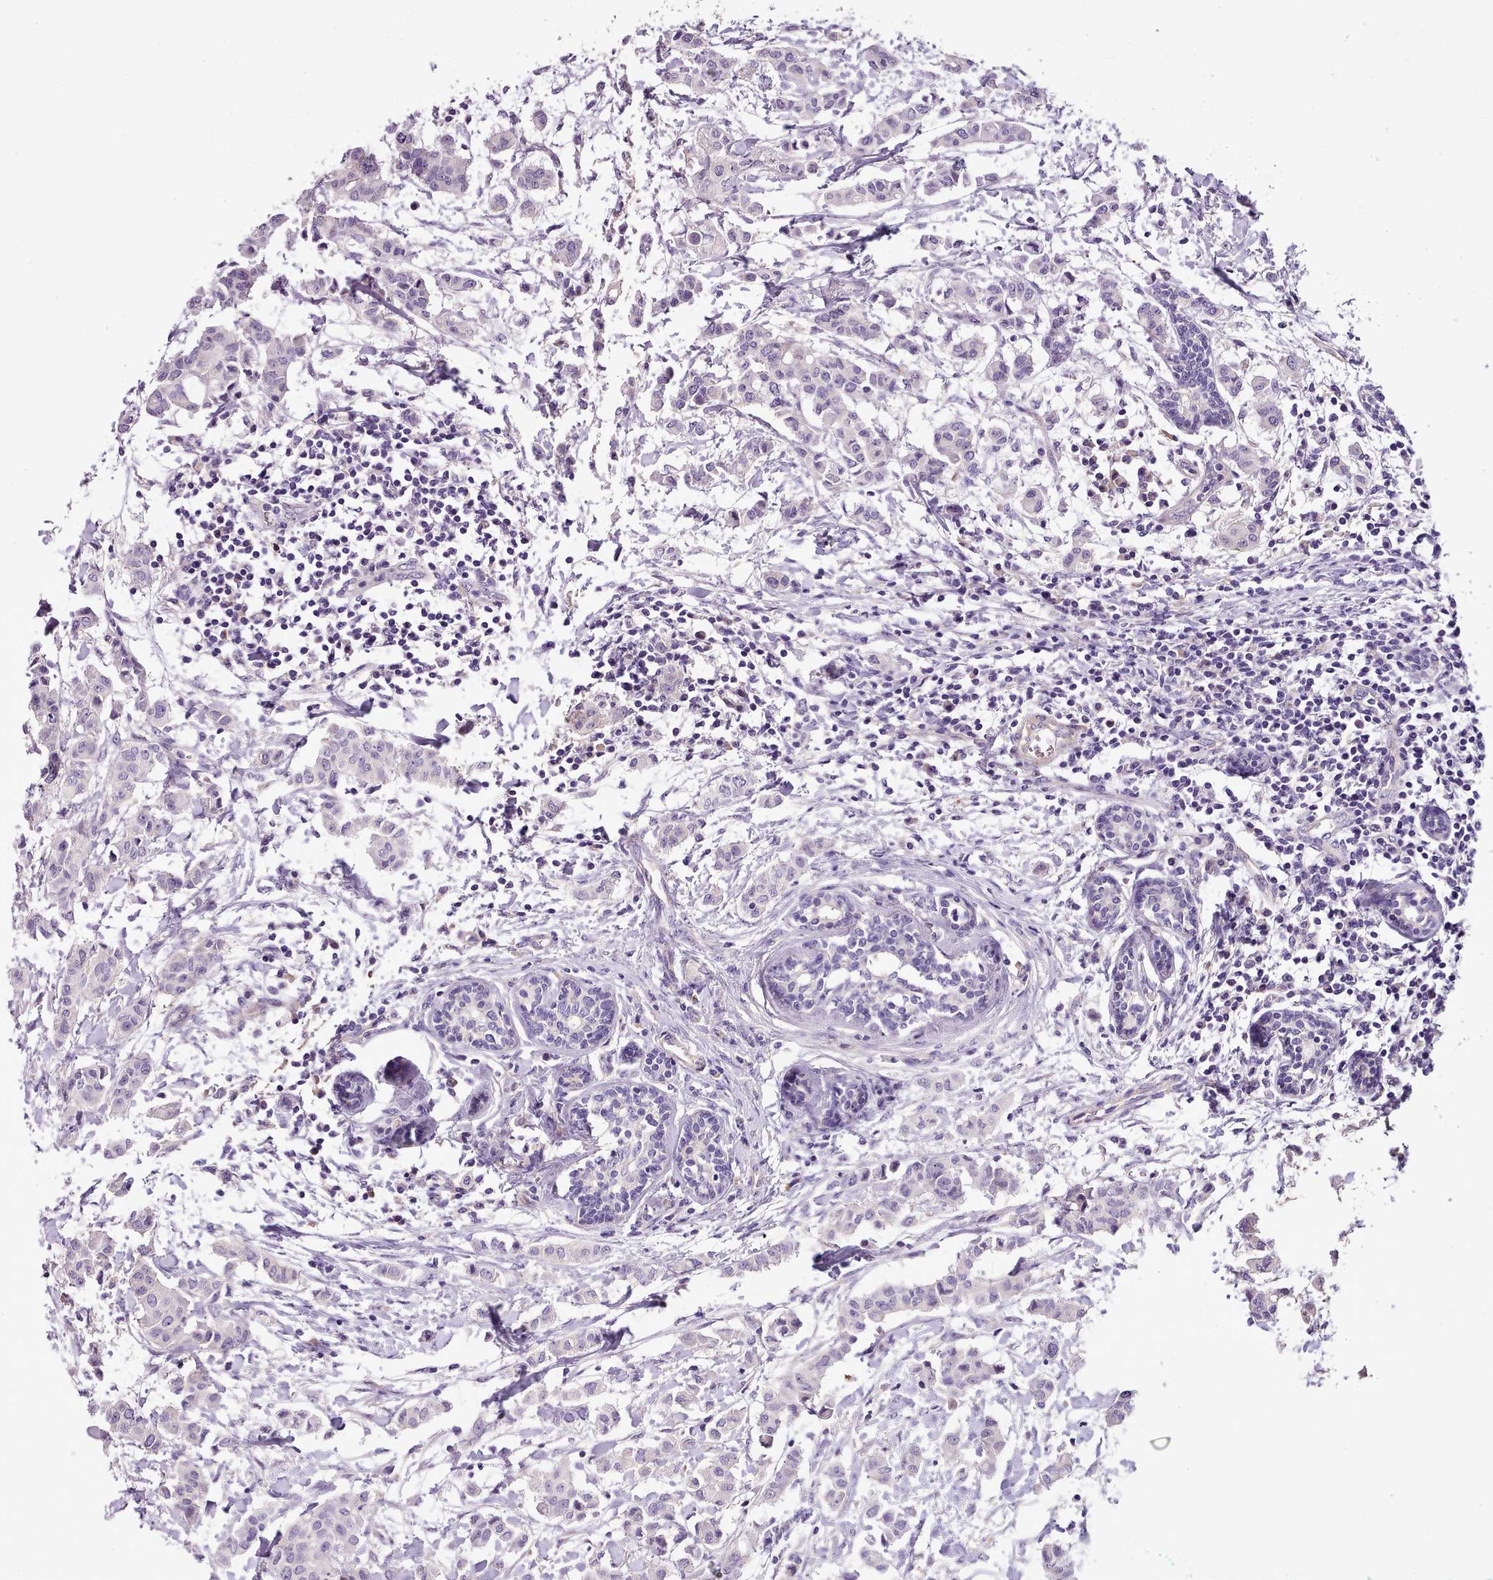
{"staining": {"intensity": "negative", "quantity": "none", "location": "none"}, "tissue": "breast cancer", "cell_type": "Tumor cells", "image_type": "cancer", "snomed": [{"axis": "morphology", "description": "Duct carcinoma"}, {"axis": "topography", "description": "Breast"}], "caption": "A high-resolution micrograph shows IHC staining of infiltrating ductal carcinoma (breast), which demonstrates no significant expression in tumor cells.", "gene": "SETX", "patient": {"sex": "female", "age": 40}}